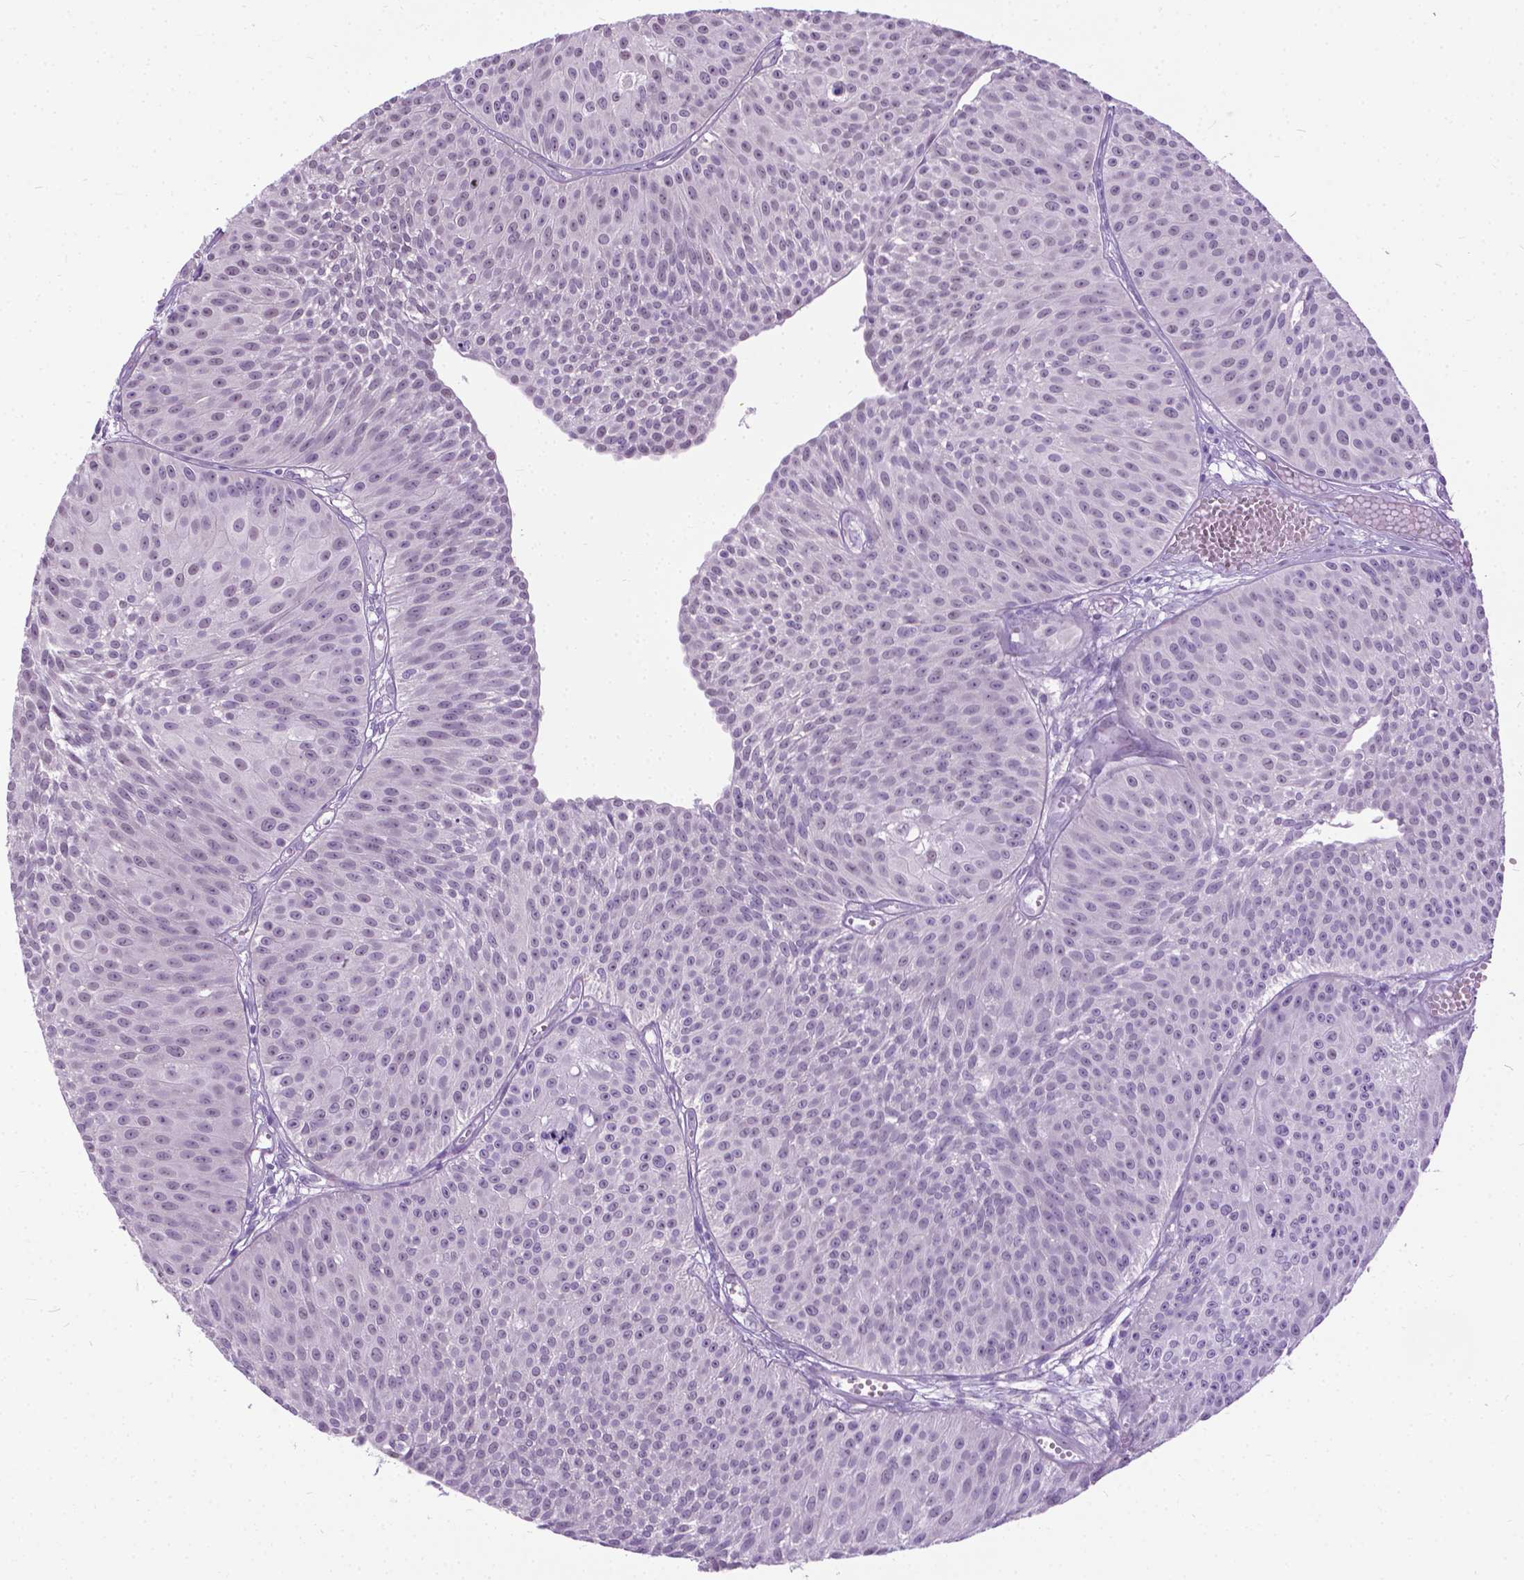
{"staining": {"intensity": "negative", "quantity": "none", "location": "none"}, "tissue": "urothelial cancer", "cell_type": "Tumor cells", "image_type": "cancer", "snomed": [{"axis": "morphology", "description": "Urothelial carcinoma, Low grade"}, {"axis": "topography", "description": "Urinary bladder"}], "caption": "IHC of human urothelial carcinoma (low-grade) shows no staining in tumor cells.", "gene": "APCDD1L", "patient": {"sex": "male", "age": 63}}